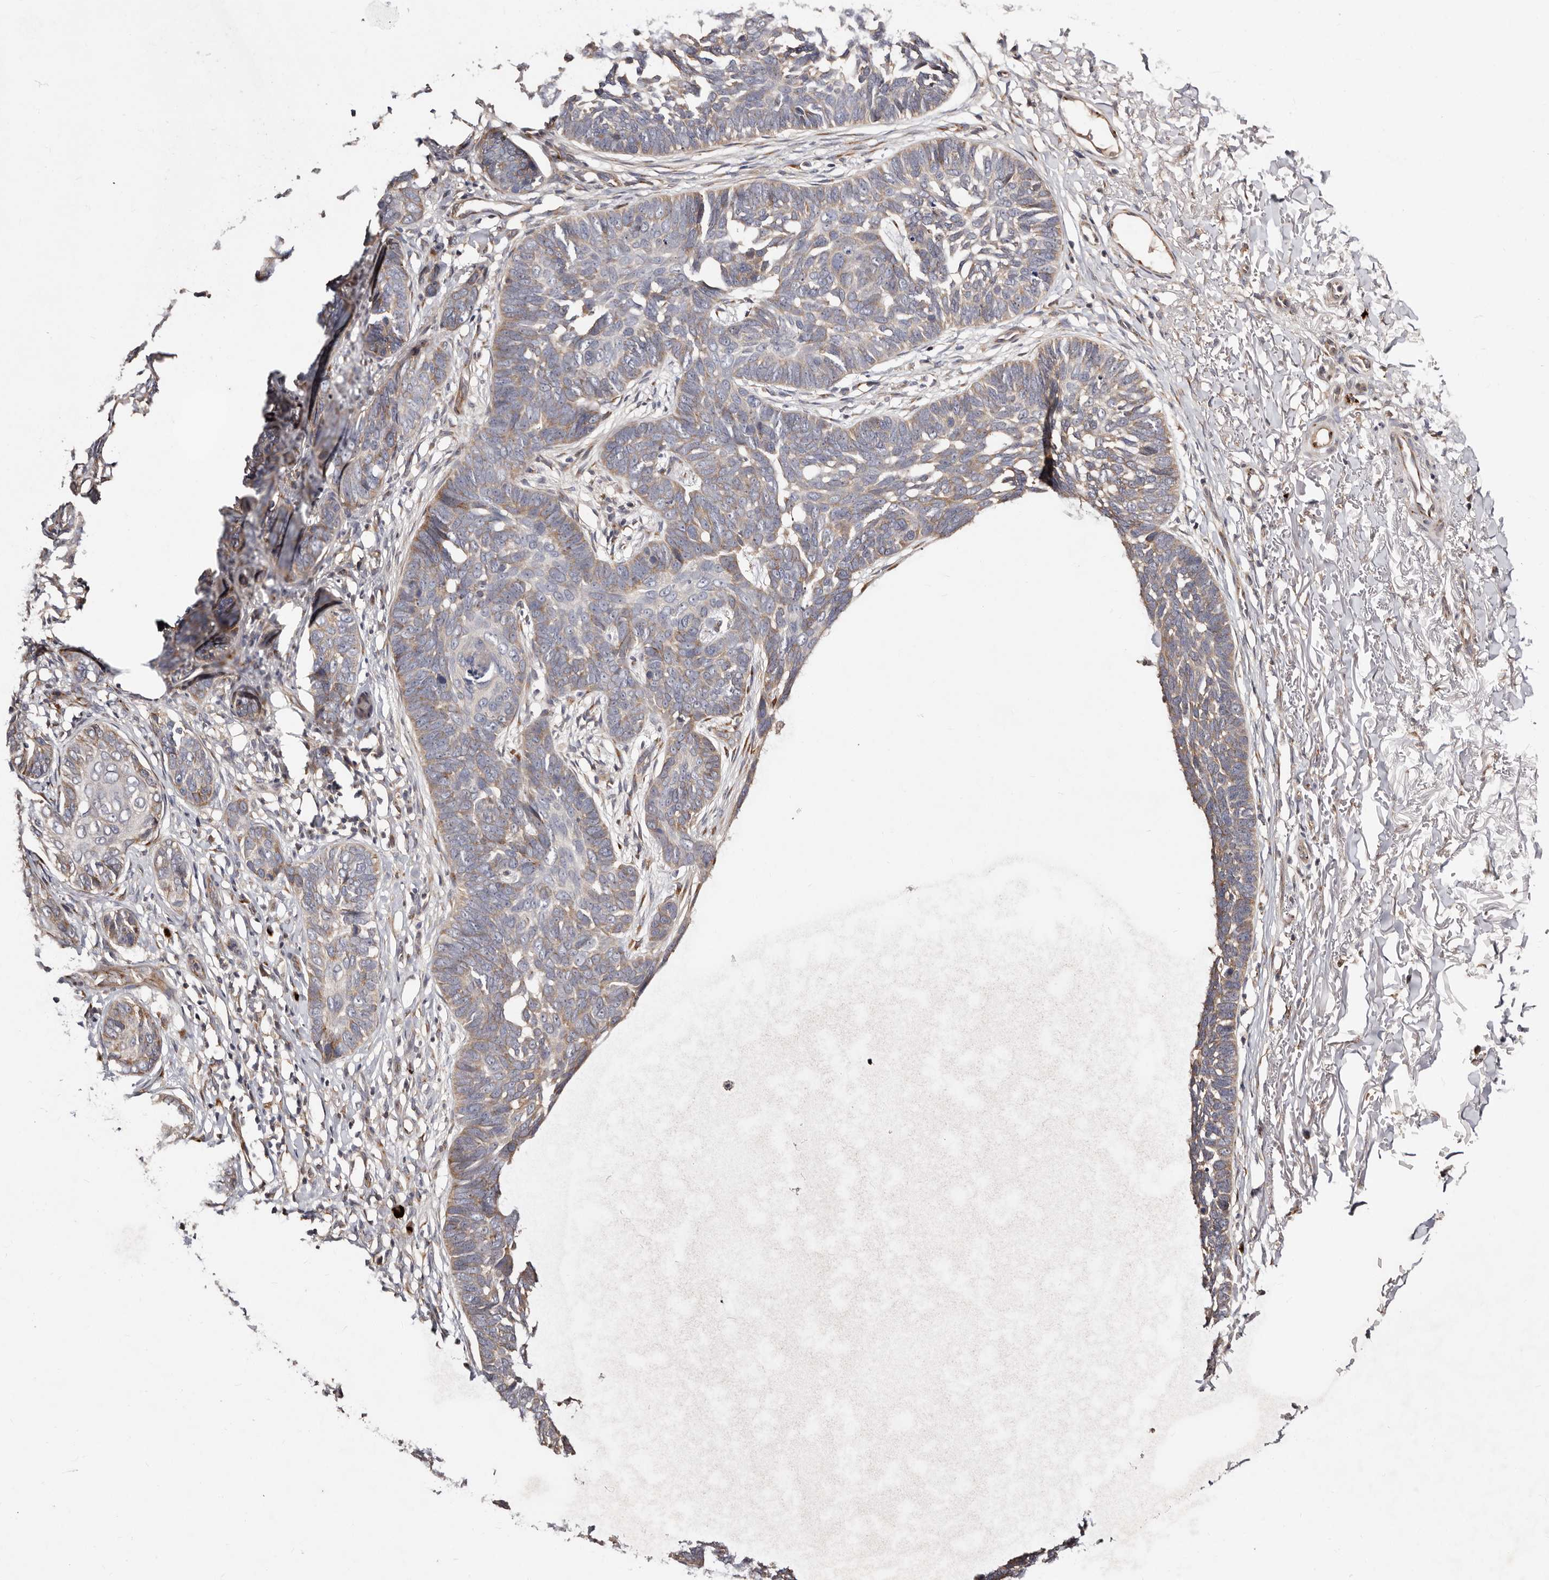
{"staining": {"intensity": "moderate", "quantity": "25%-75%", "location": "cytoplasmic/membranous"}, "tissue": "skin cancer", "cell_type": "Tumor cells", "image_type": "cancer", "snomed": [{"axis": "morphology", "description": "Normal tissue, NOS"}, {"axis": "morphology", "description": "Basal cell carcinoma"}, {"axis": "topography", "description": "Skin"}], "caption": "High-magnification brightfield microscopy of basal cell carcinoma (skin) stained with DAB (brown) and counterstained with hematoxylin (blue). tumor cells exhibit moderate cytoplasmic/membranous positivity is seen in approximately25%-75% of cells.", "gene": "DACT2", "patient": {"sex": "male", "age": 77}}